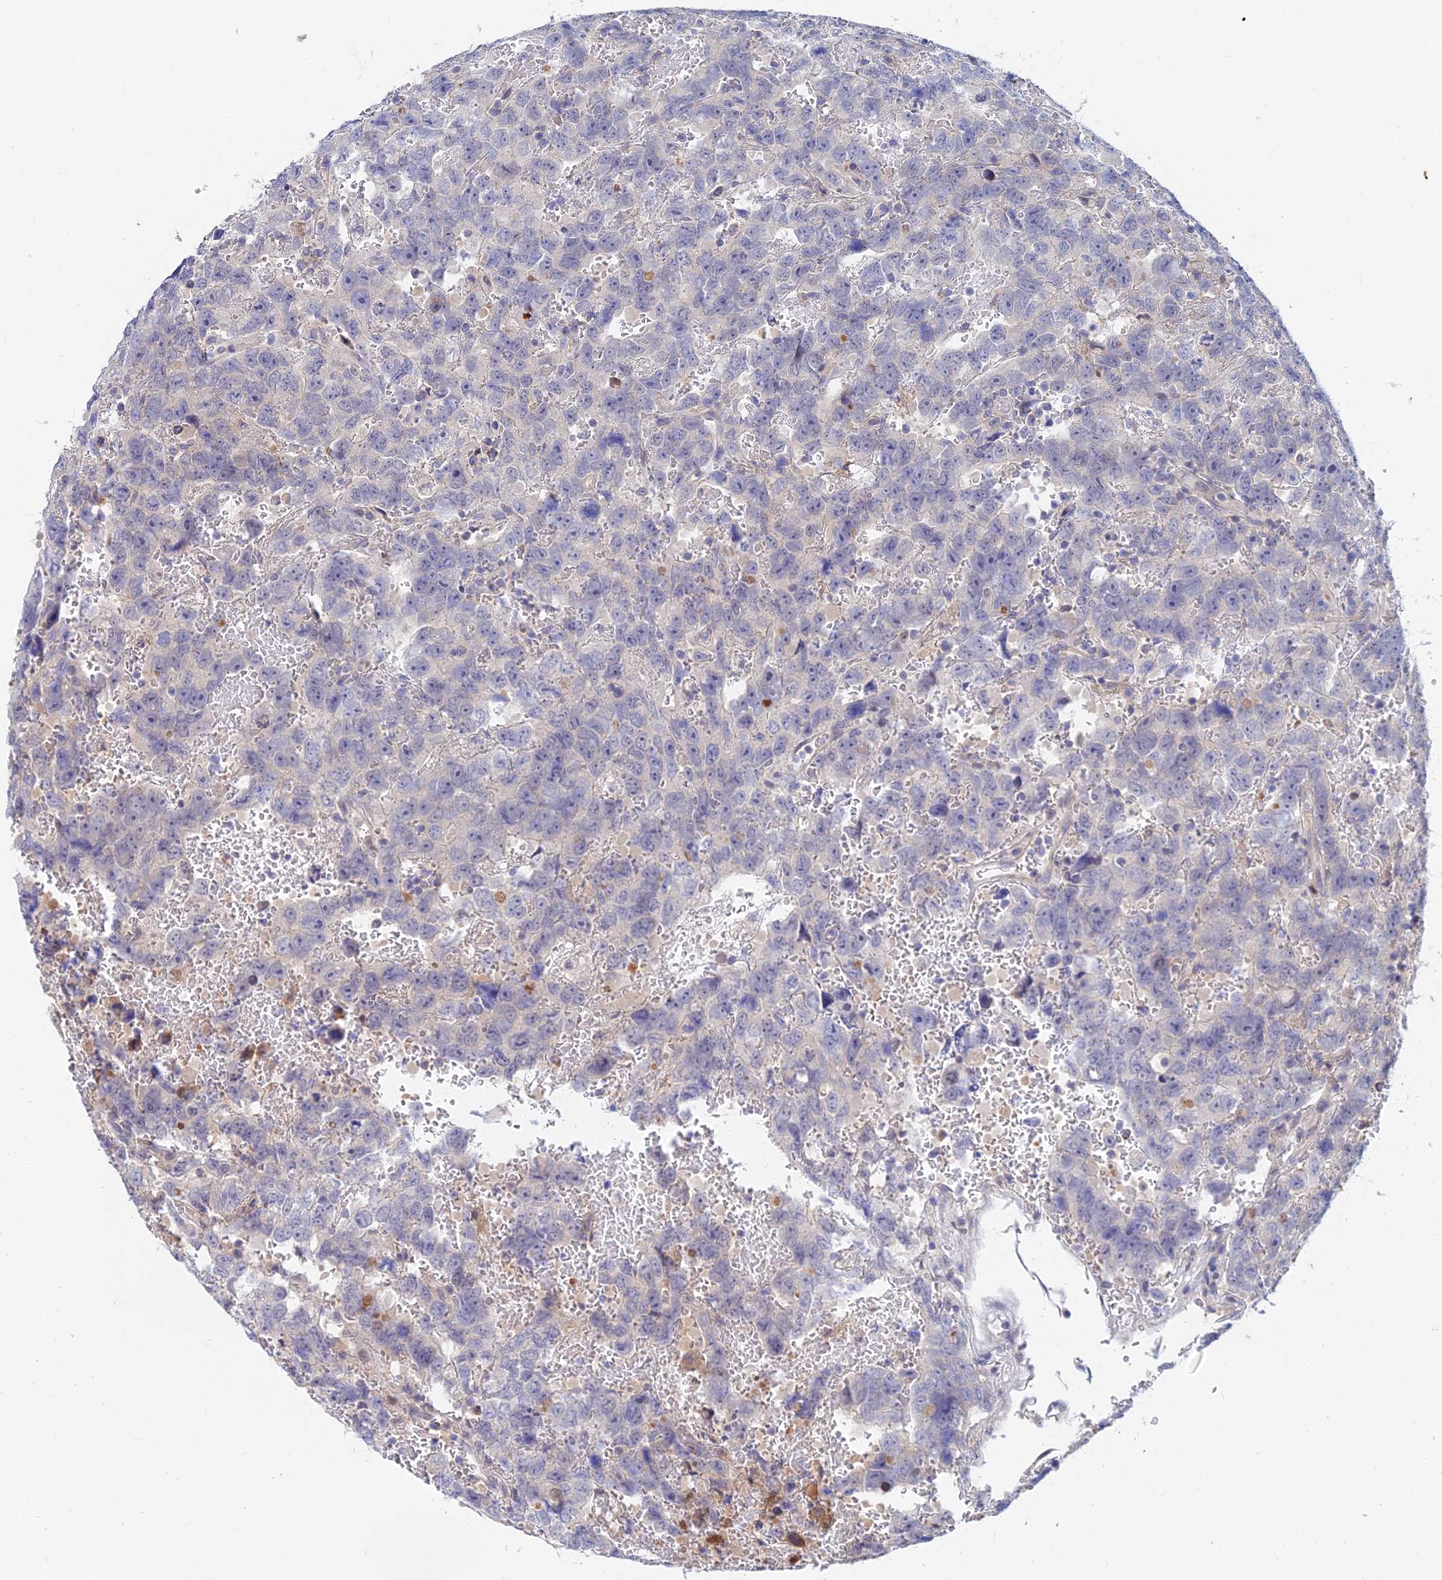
{"staining": {"intensity": "negative", "quantity": "none", "location": "none"}, "tissue": "testis cancer", "cell_type": "Tumor cells", "image_type": "cancer", "snomed": [{"axis": "morphology", "description": "Carcinoma, Embryonal, NOS"}, {"axis": "topography", "description": "Testis"}], "caption": "There is no significant staining in tumor cells of testis embryonal carcinoma.", "gene": "B3GALT4", "patient": {"sex": "male", "age": 45}}